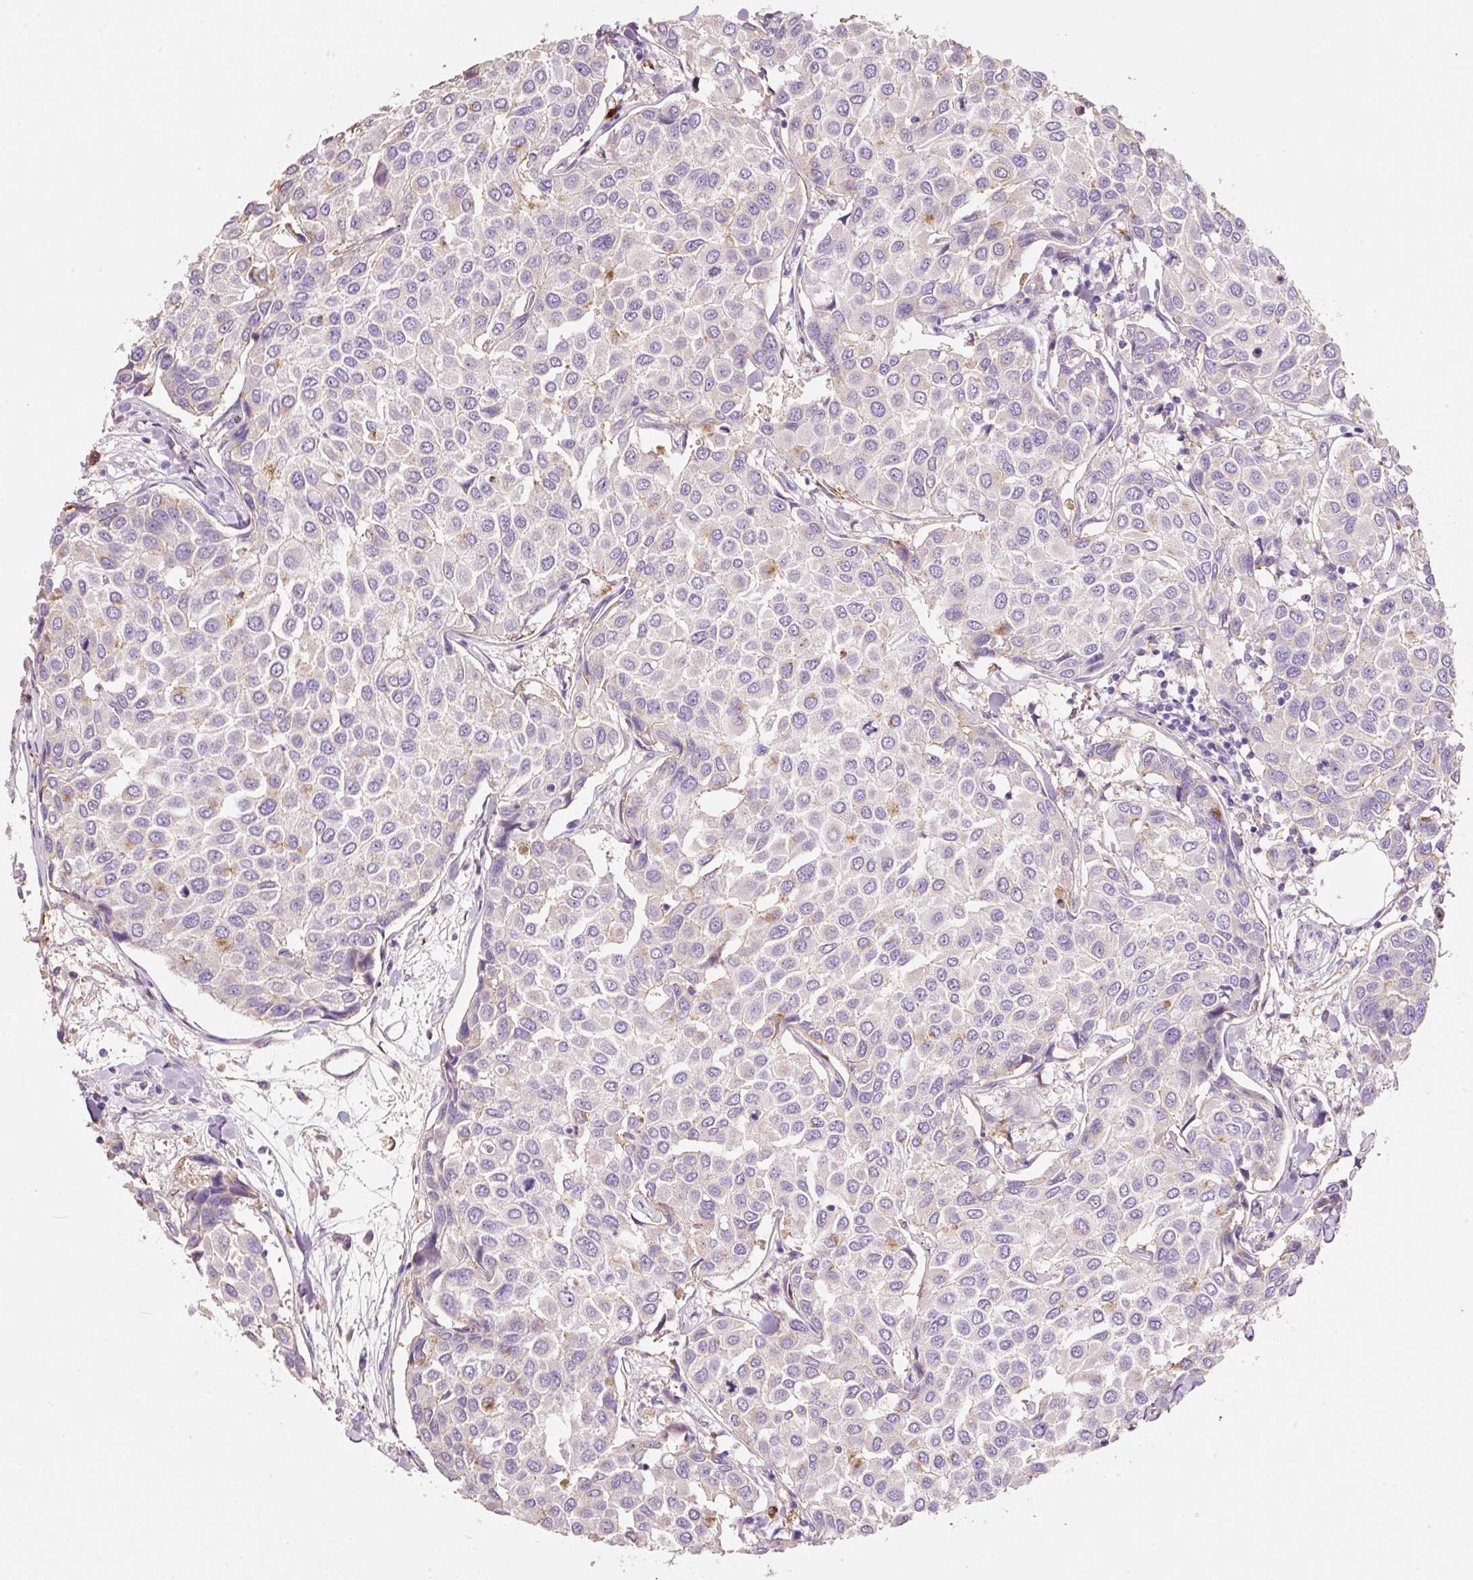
{"staining": {"intensity": "negative", "quantity": "none", "location": "none"}, "tissue": "breast cancer", "cell_type": "Tumor cells", "image_type": "cancer", "snomed": [{"axis": "morphology", "description": "Duct carcinoma"}, {"axis": "topography", "description": "Breast"}], "caption": "DAB (3,3'-diaminobenzidine) immunohistochemical staining of human breast cancer (intraductal carcinoma) displays no significant expression in tumor cells. Brightfield microscopy of immunohistochemistry (IHC) stained with DAB (brown) and hematoxylin (blue), captured at high magnification.", "gene": "TMC8", "patient": {"sex": "female", "age": 55}}